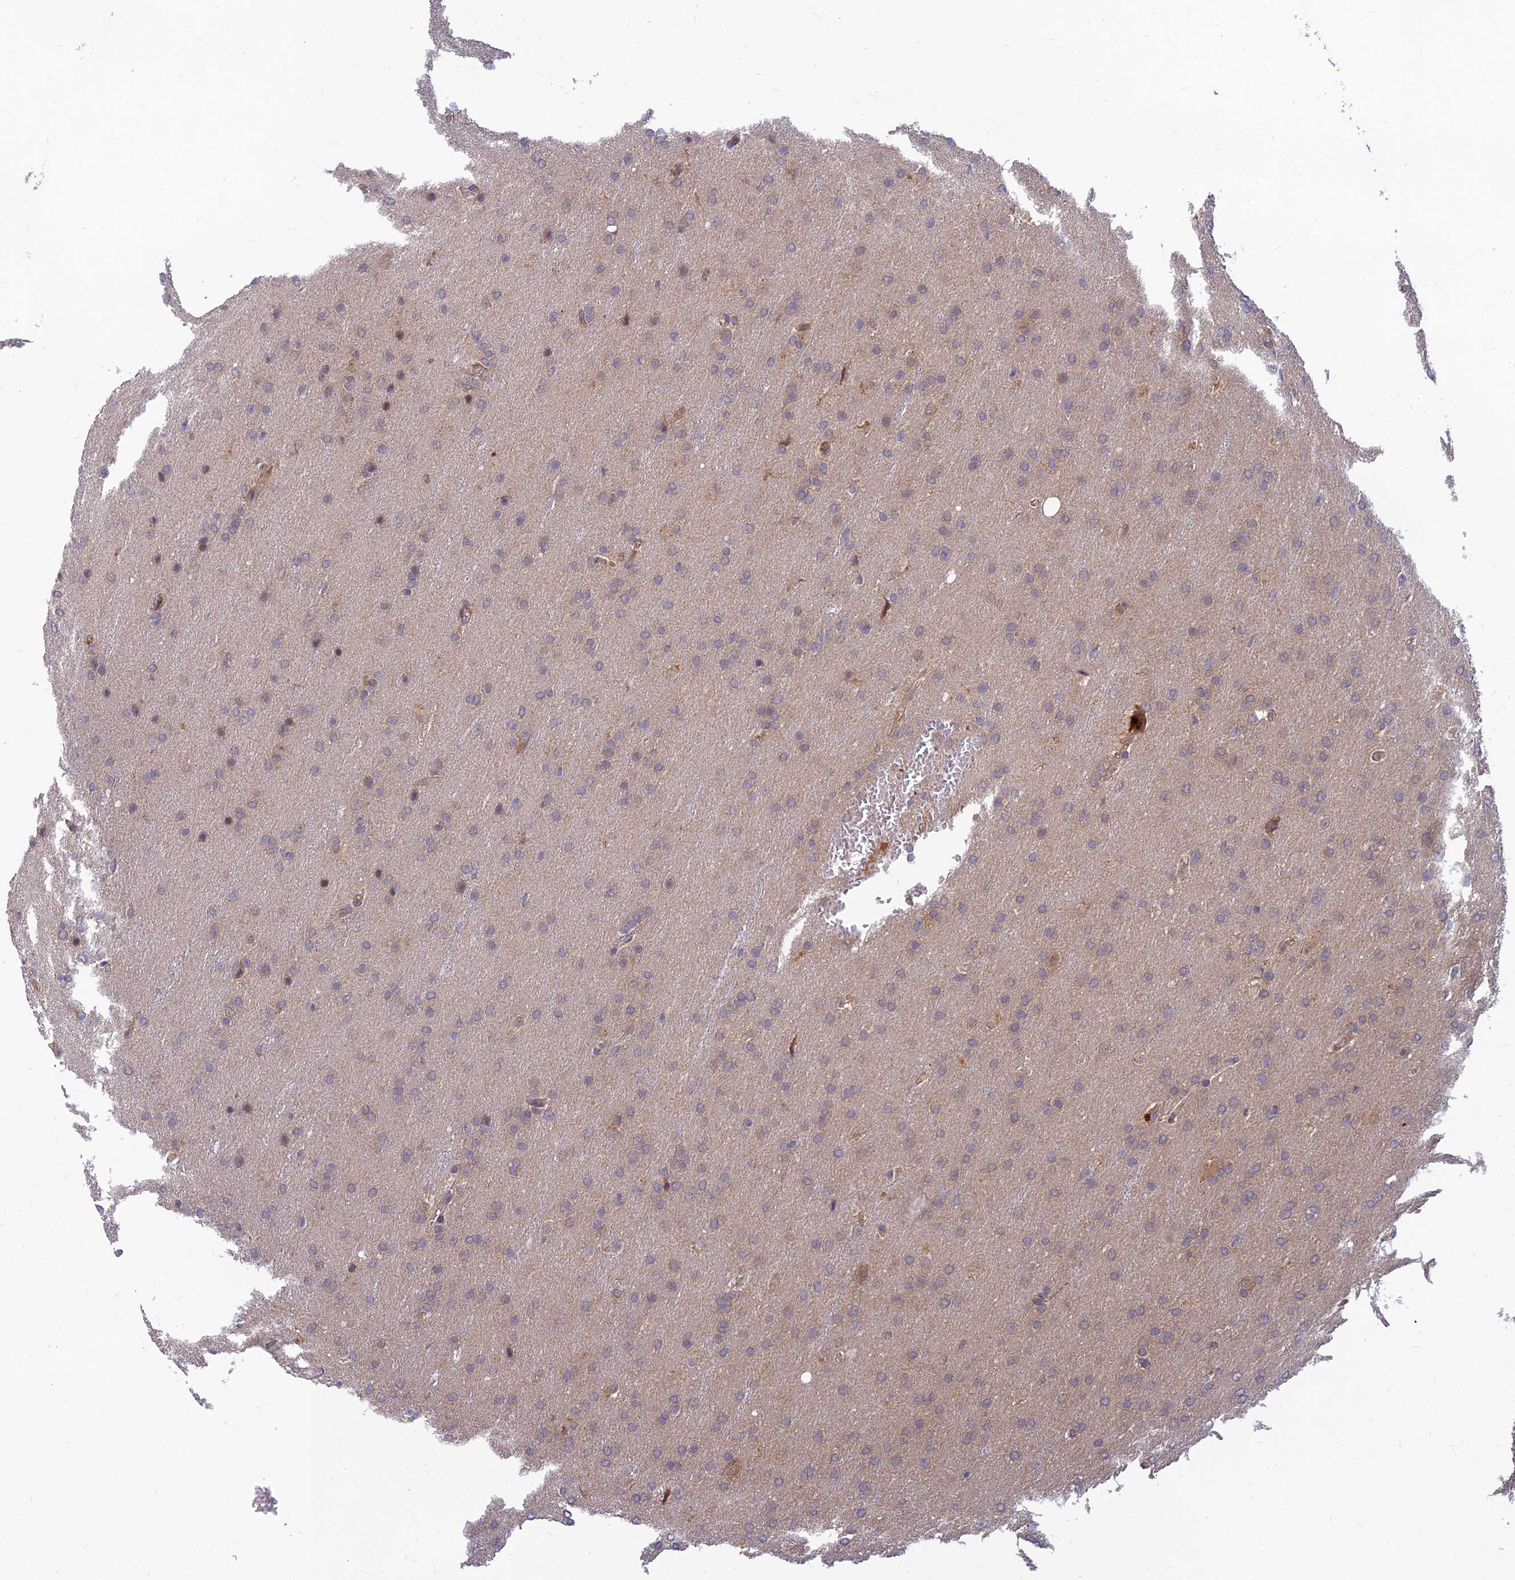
{"staining": {"intensity": "negative", "quantity": "none", "location": "none"}, "tissue": "glioma", "cell_type": "Tumor cells", "image_type": "cancer", "snomed": [{"axis": "morphology", "description": "Glioma, malignant, Low grade"}, {"axis": "topography", "description": "Brain"}], "caption": "Malignant glioma (low-grade) was stained to show a protein in brown. There is no significant positivity in tumor cells.", "gene": "FAM151B", "patient": {"sex": "female", "age": 32}}